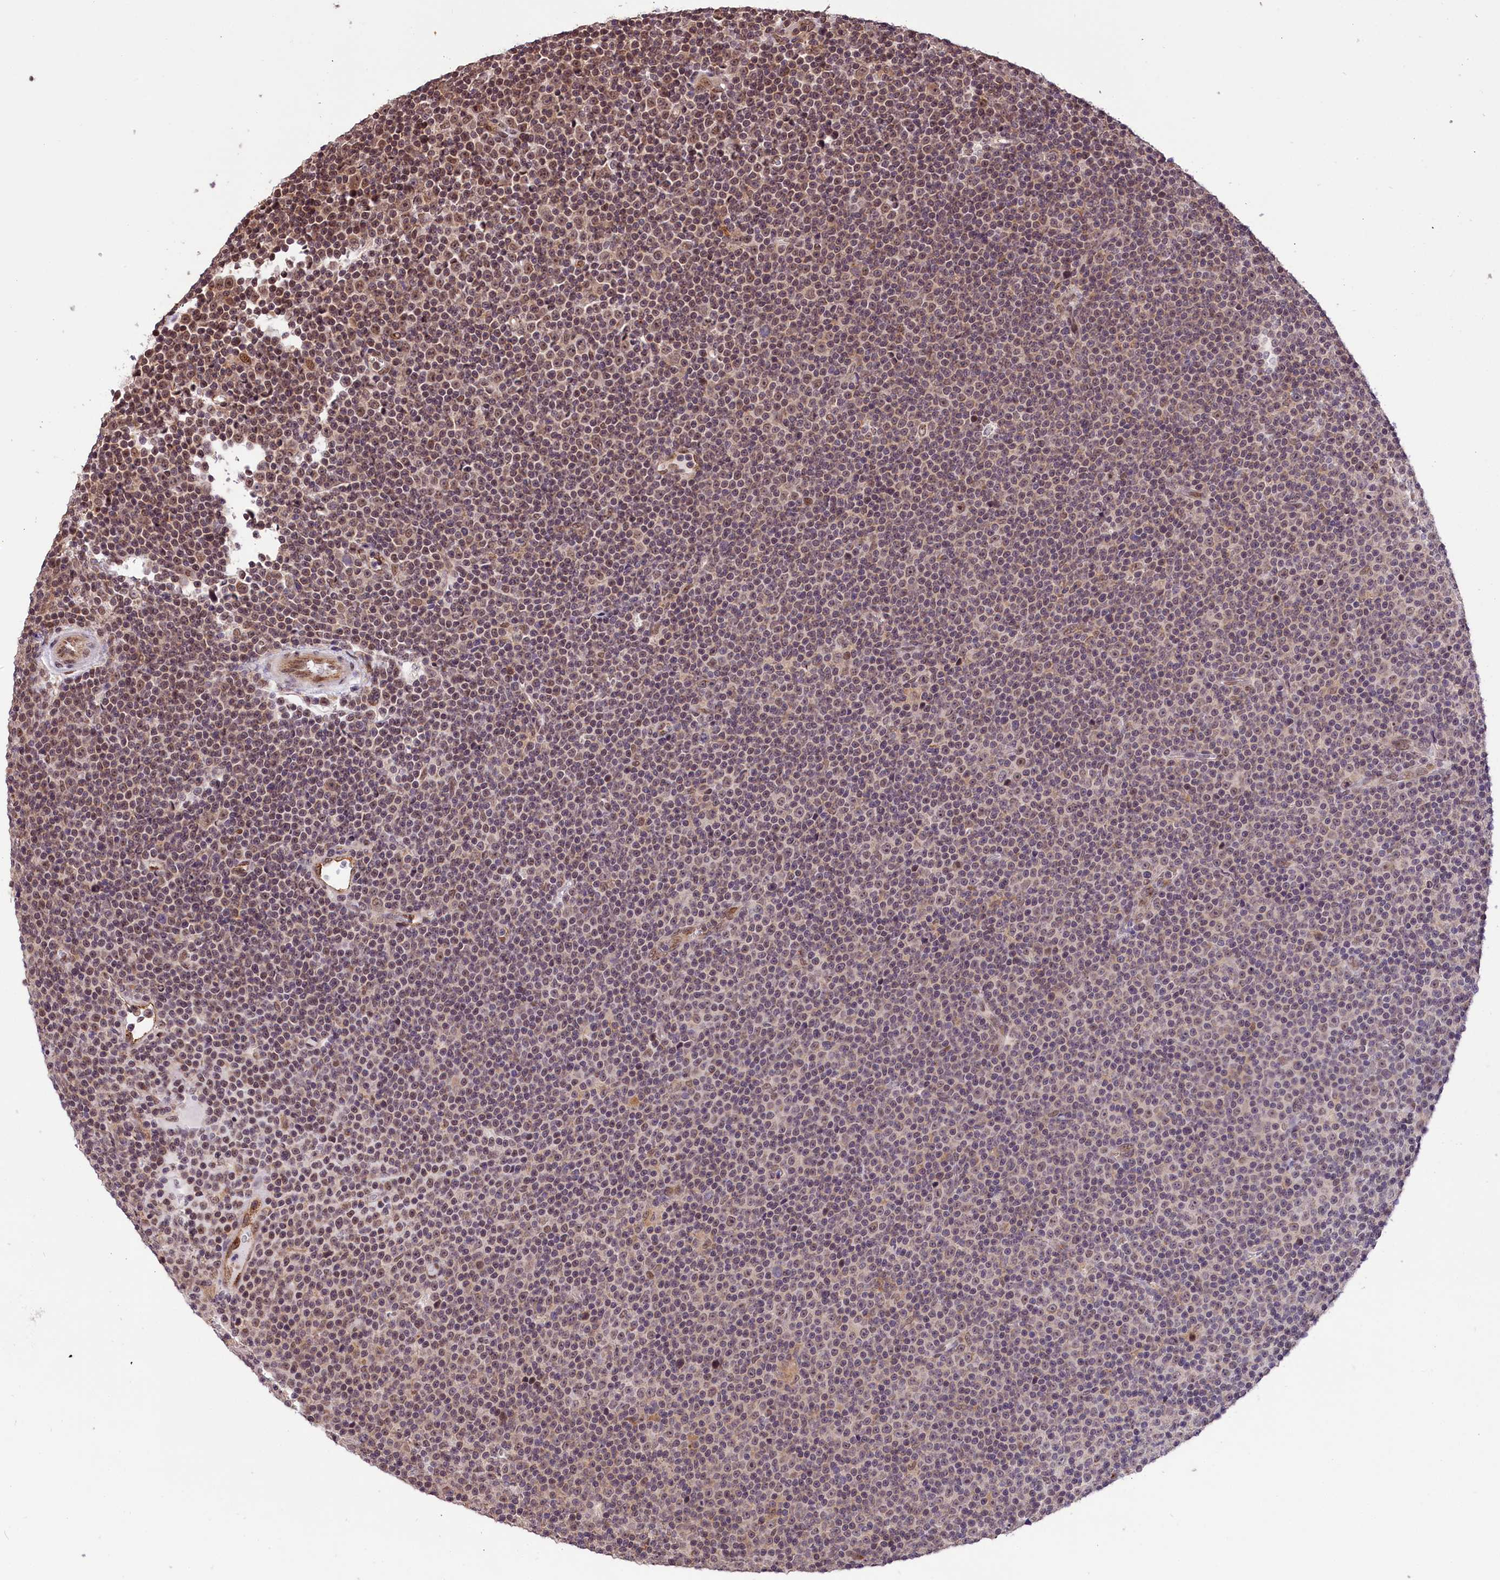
{"staining": {"intensity": "weak", "quantity": "<25%", "location": "cytoplasmic/membranous"}, "tissue": "lymphoma", "cell_type": "Tumor cells", "image_type": "cancer", "snomed": [{"axis": "morphology", "description": "Malignant lymphoma, non-Hodgkin's type, Low grade"}, {"axis": "topography", "description": "Lymph node"}], "caption": "Immunohistochemical staining of lymphoma shows no significant positivity in tumor cells. The staining is performed using DAB brown chromogen with nuclei counter-stained in using hematoxylin.", "gene": "MRPL54", "patient": {"sex": "female", "age": 67}}